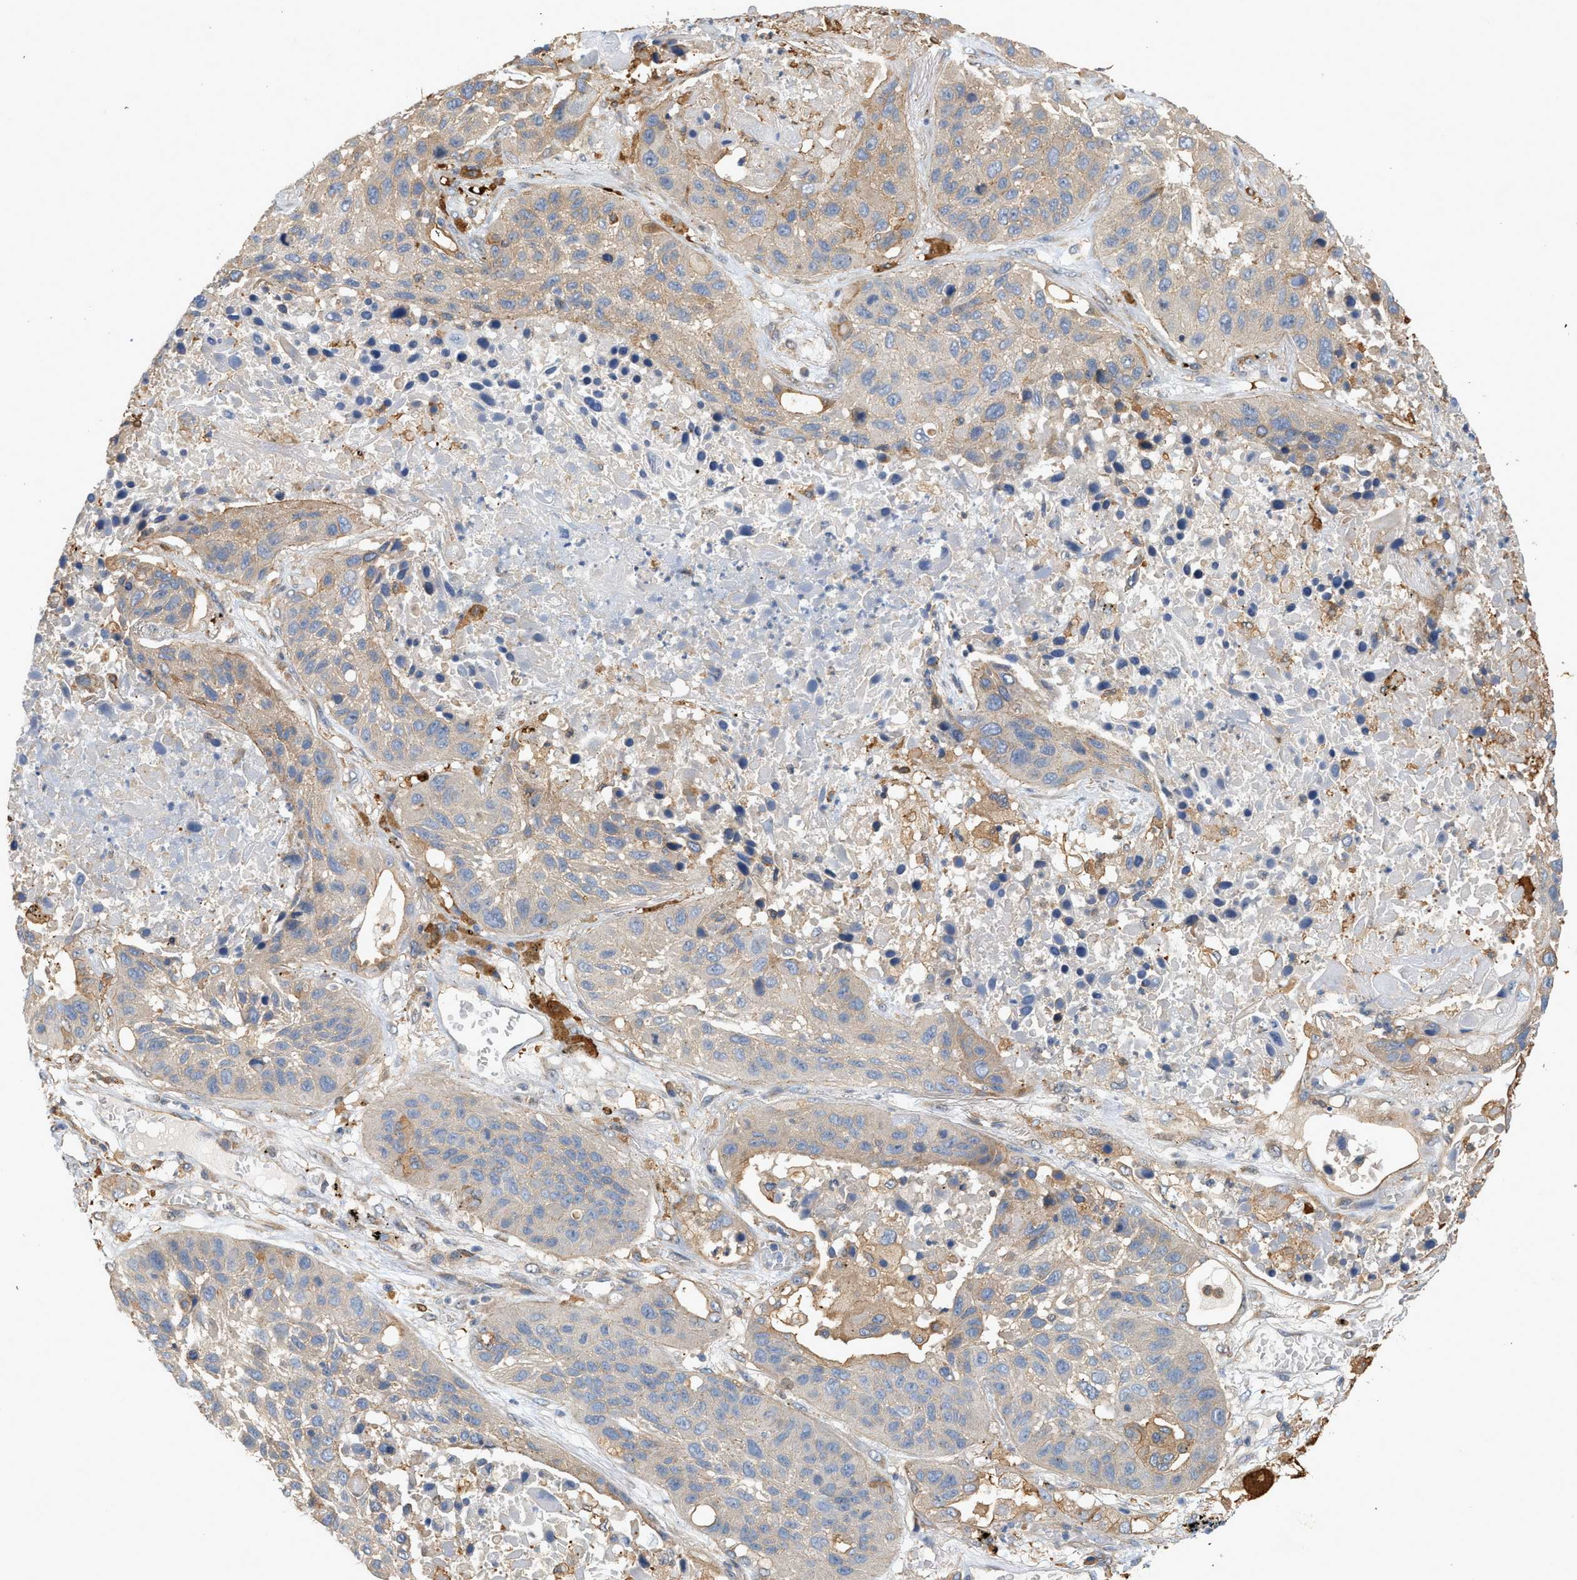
{"staining": {"intensity": "weak", "quantity": "<25%", "location": "cytoplasmic/membranous"}, "tissue": "lung cancer", "cell_type": "Tumor cells", "image_type": "cancer", "snomed": [{"axis": "morphology", "description": "Squamous cell carcinoma, NOS"}, {"axis": "topography", "description": "Lung"}], "caption": "A photomicrograph of human squamous cell carcinoma (lung) is negative for staining in tumor cells.", "gene": "CTXN1", "patient": {"sex": "male", "age": 57}}